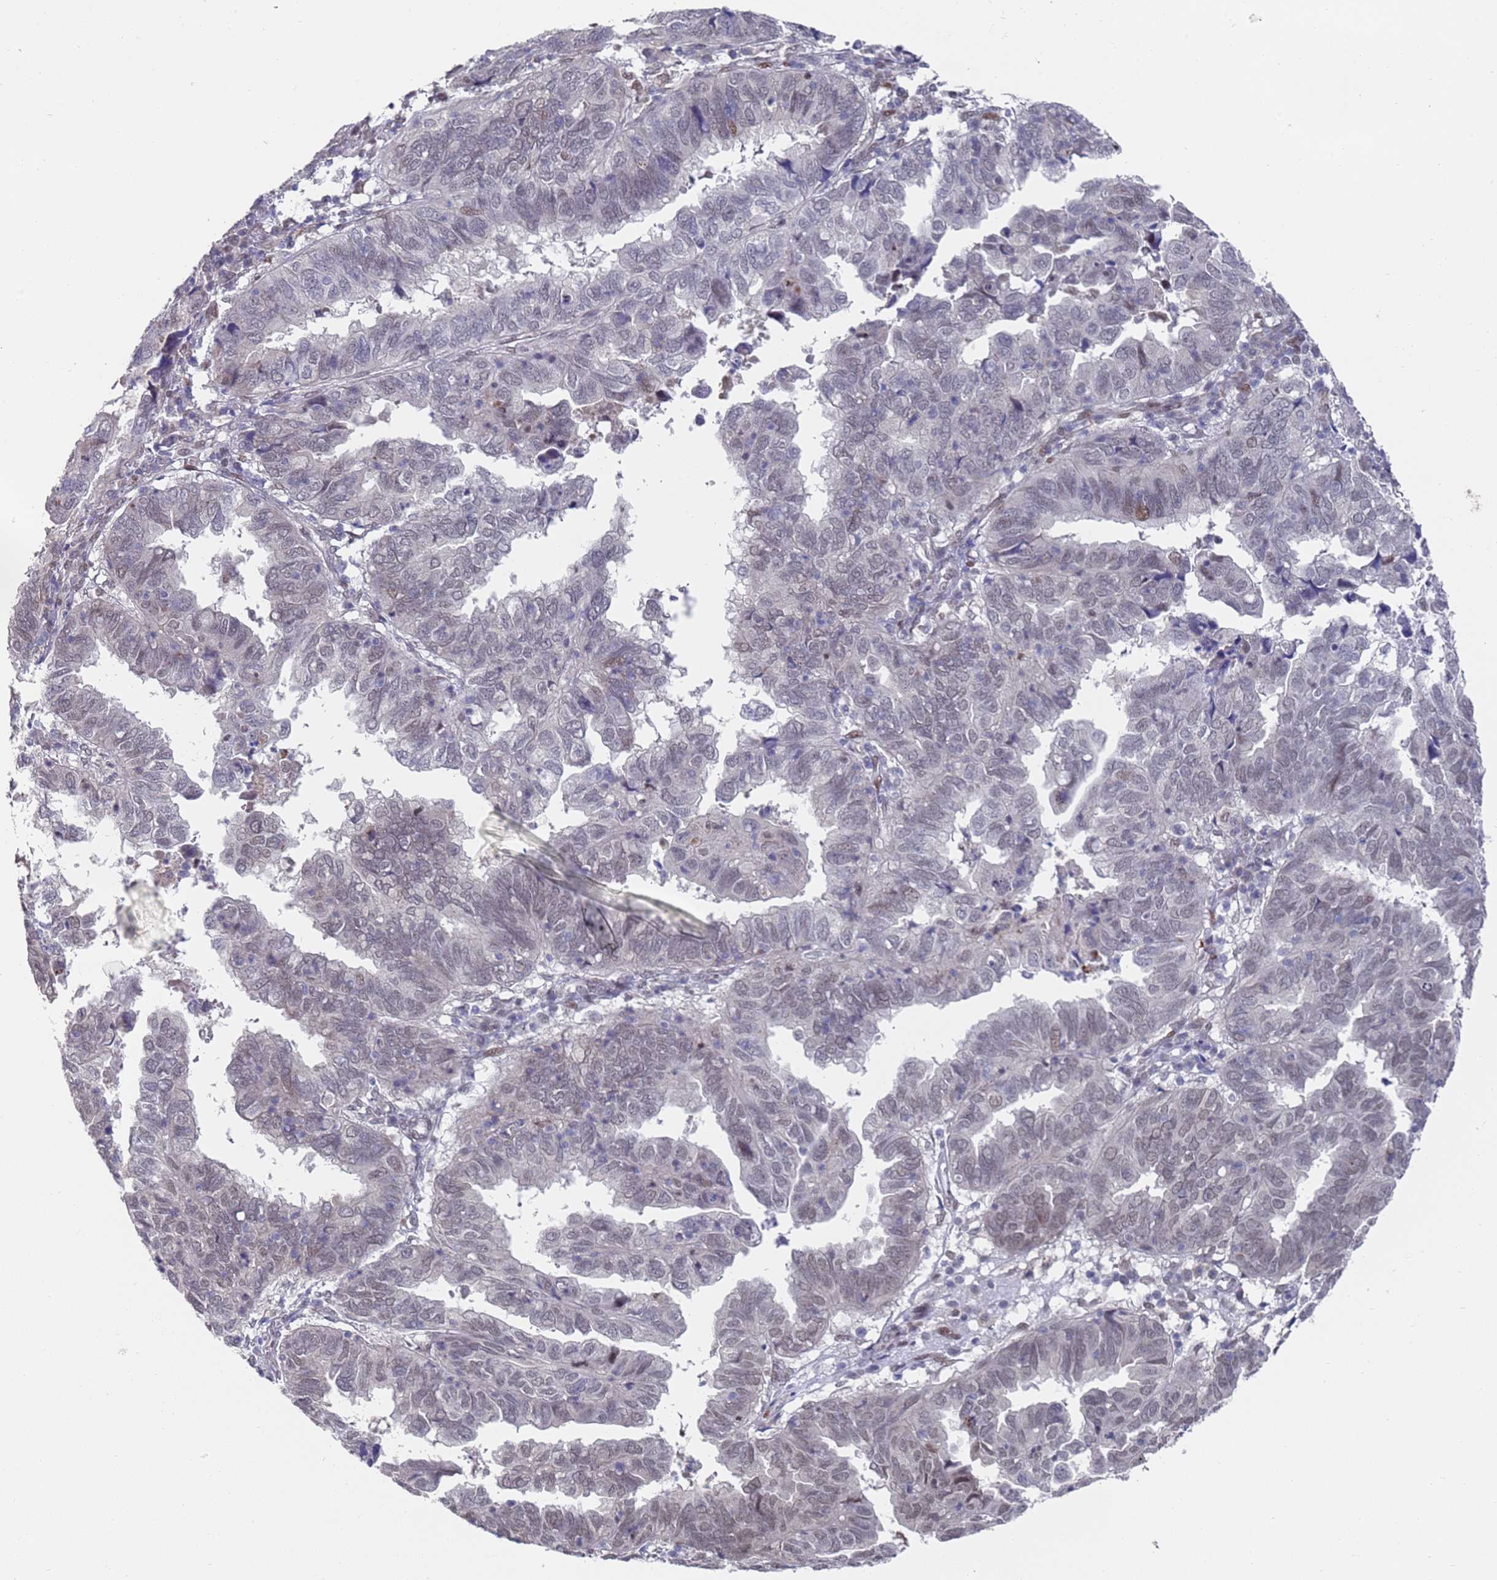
{"staining": {"intensity": "weak", "quantity": "25%-75%", "location": "nuclear"}, "tissue": "endometrial cancer", "cell_type": "Tumor cells", "image_type": "cancer", "snomed": [{"axis": "morphology", "description": "Adenocarcinoma, NOS"}, {"axis": "topography", "description": "Uterus"}], "caption": "IHC (DAB) staining of adenocarcinoma (endometrial) demonstrates weak nuclear protein staining in about 25%-75% of tumor cells.", "gene": "COPS6", "patient": {"sex": "female", "age": 77}}